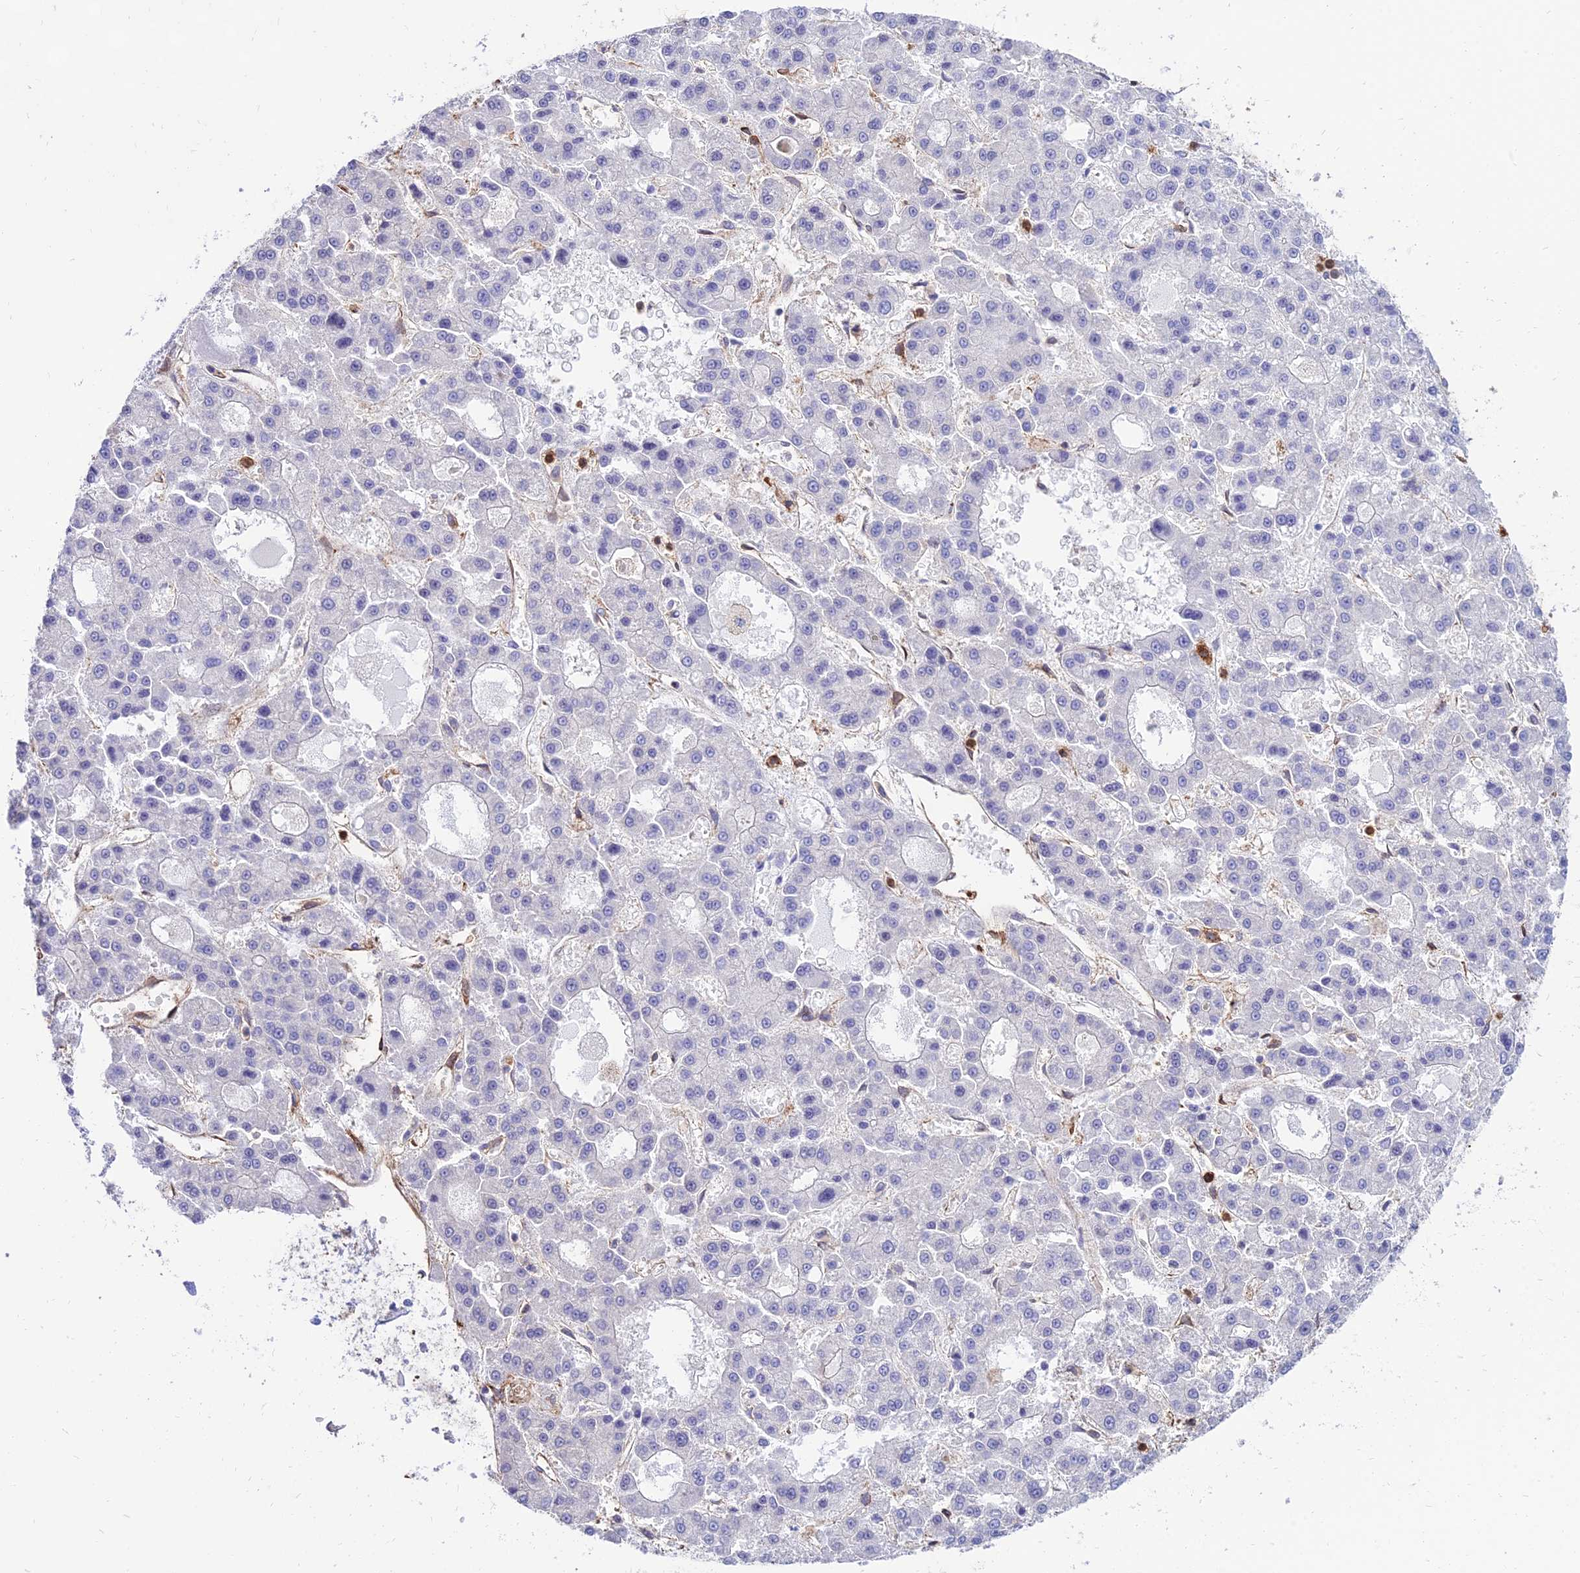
{"staining": {"intensity": "negative", "quantity": "none", "location": "none"}, "tissue": "liver cancer", "cell_type": "Tumor cells", "image_type": "cancer", "snomed": [{"axis": "morphology", "description": "Carcinoma, Hepatocellular, NOS"}, {"axis": "topography", "description": "Liver"}], "caption": "Protein analysis of hepatocellular carcinoma (liver) exhibits no significant positivity in tumor cells.", "gene": "SREK1IP1", "patient": {"sex": "male", "age": 70}}